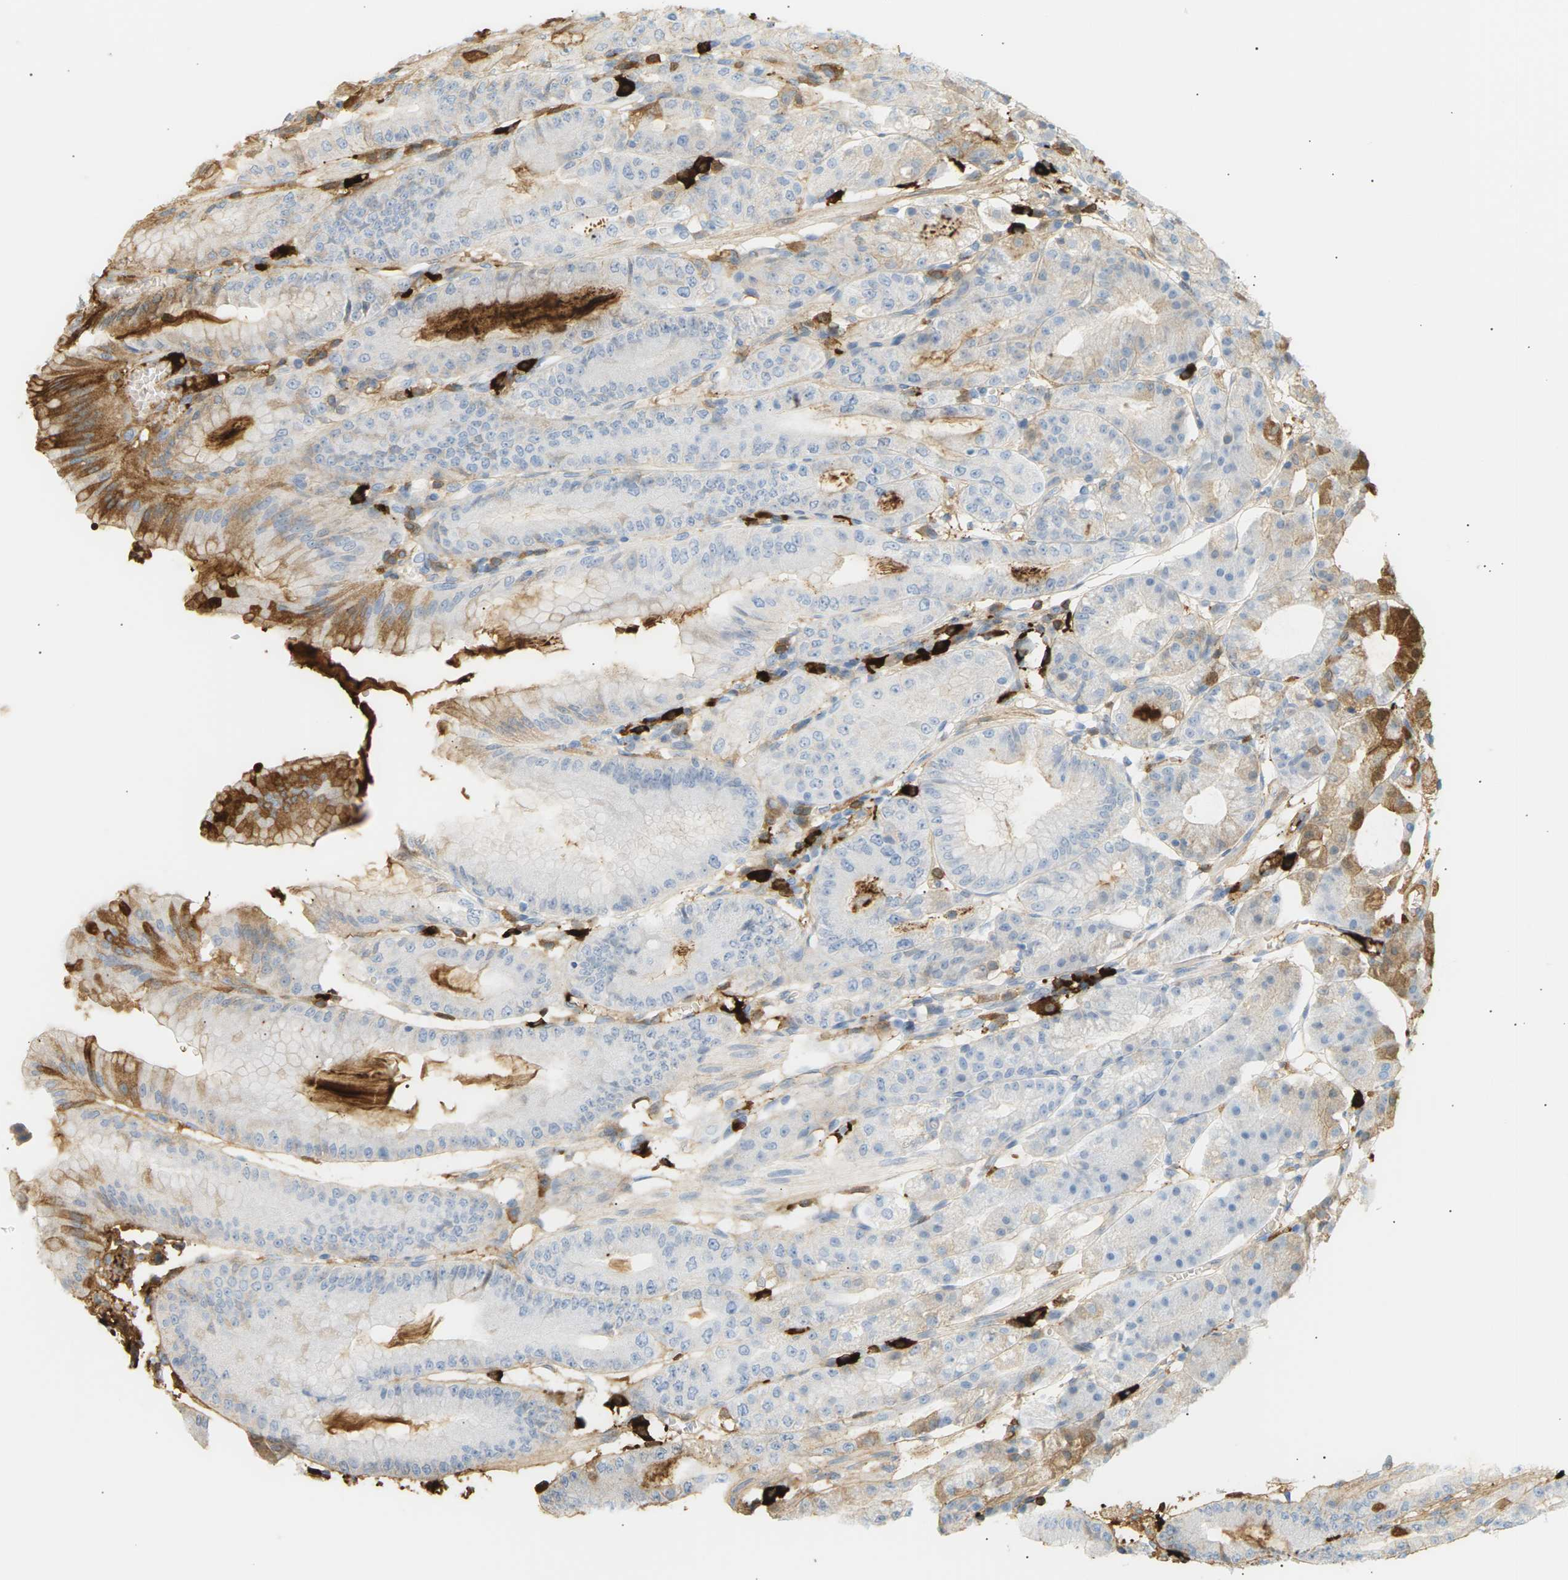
{"staining": {"intensity": "weak", "quantity": "<25%", "location": "cytoplasmic/membranous"}, "tissue": "stomach", "cell_type": "Glandular cells", "image_type": "normal", "snomed": [{"axis": "morphology", "description": "Normal tissue, NOS"}, {"axis": "topography", "description": "Stomach, lower"}], "caption": "High power microscopy image of an IHC image of normal stomach, revealing no significant positivity in glandular cells.", "gene": "IGLC3", "patient": {"sex": "male", "age": 71}}